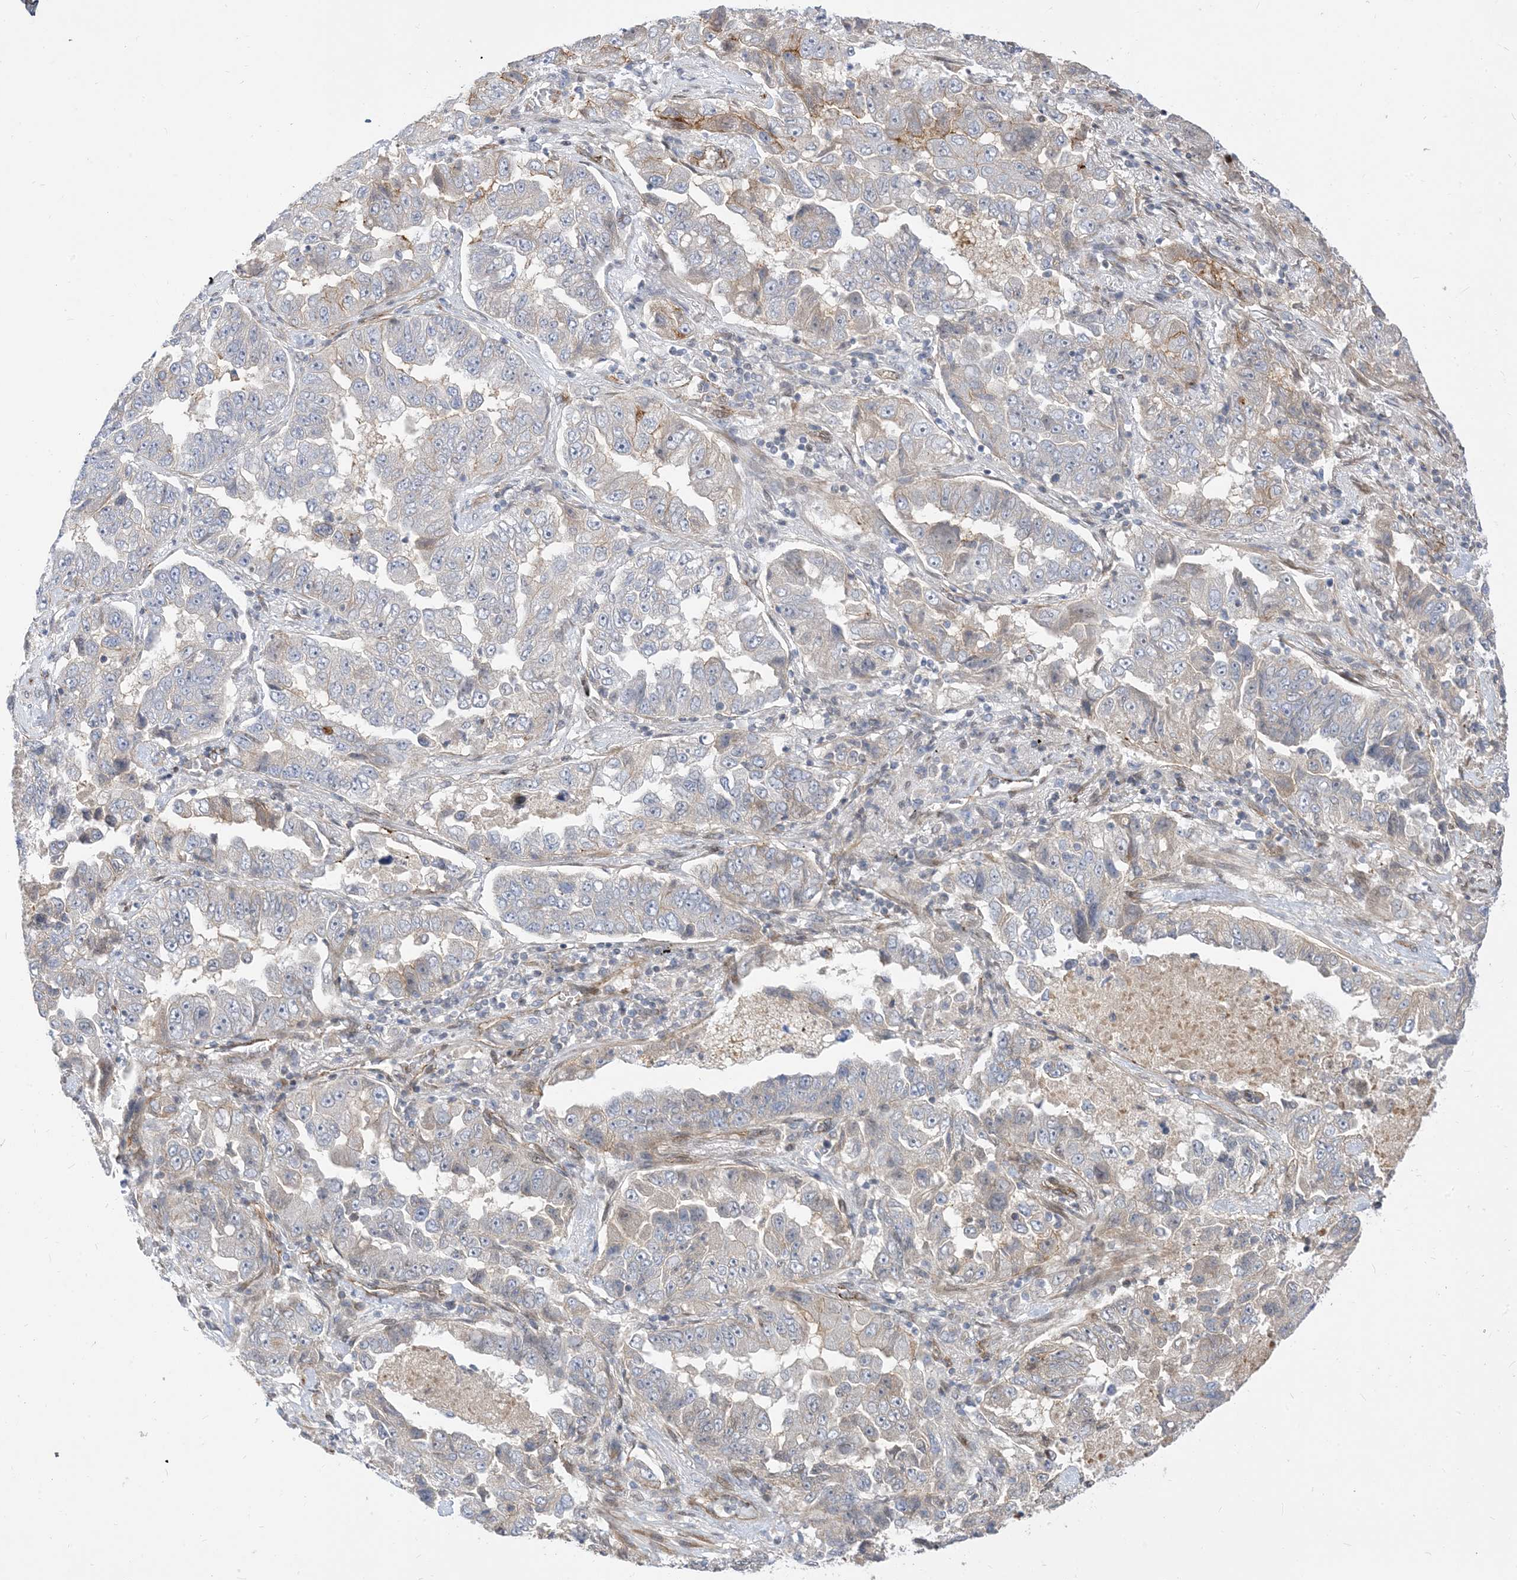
{"staining": {"intensity": "negative", "quantity": "none", "location": "none"}, "tissue": "lung cancer", "cell_type": "Tumor cells", "image_type": "cancer", "snomed": [{"axis": "morphology", "description": "Adenocarcinoma, NOS"}, {"axis": "topography", "description": "Lung"}], "caption": "A micrograph of human lung adenocarcinoma is negative for staining in tumor cells.", "gene": "TYSND1", "patient": {"sex": "female", "age": 51}}